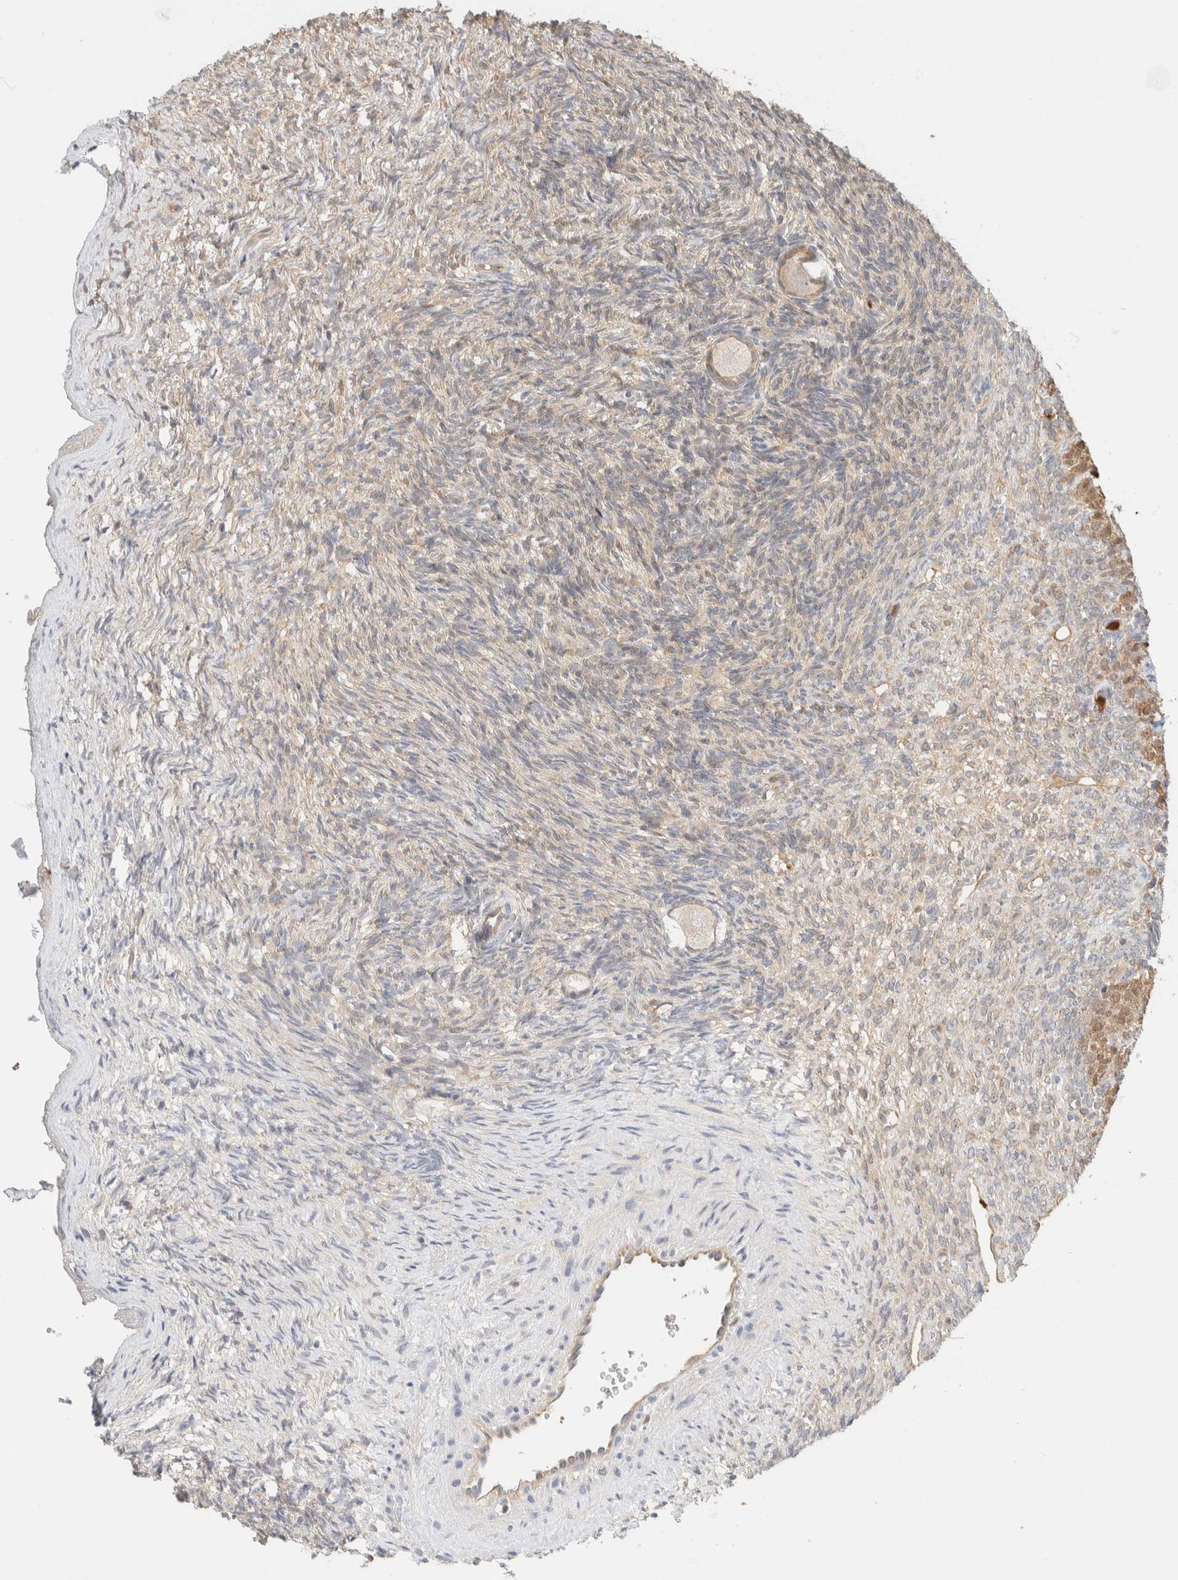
{"staining": {"intensity": "moderate", "quantity": "<25%", "location": "cytoplasmic/membranous"}, "tissue": "ovary", "cell_type": "Follicle cells", "image_type": "normal", "snomed": [{"axis": "morphology", "description": "Normal tissue, NOS"}, {"axis": "topography", "description": "Ovary"}], "caption": "DAB (3,3'-diaminobenzidine) immunohistochemical staining of normal ovary demonstrates moderate cytoplasmic/membranous protein staining in approximately <25% of follicle cells.", "gene": "SETD4", "patient": {"sex": "female", "age": 34}}